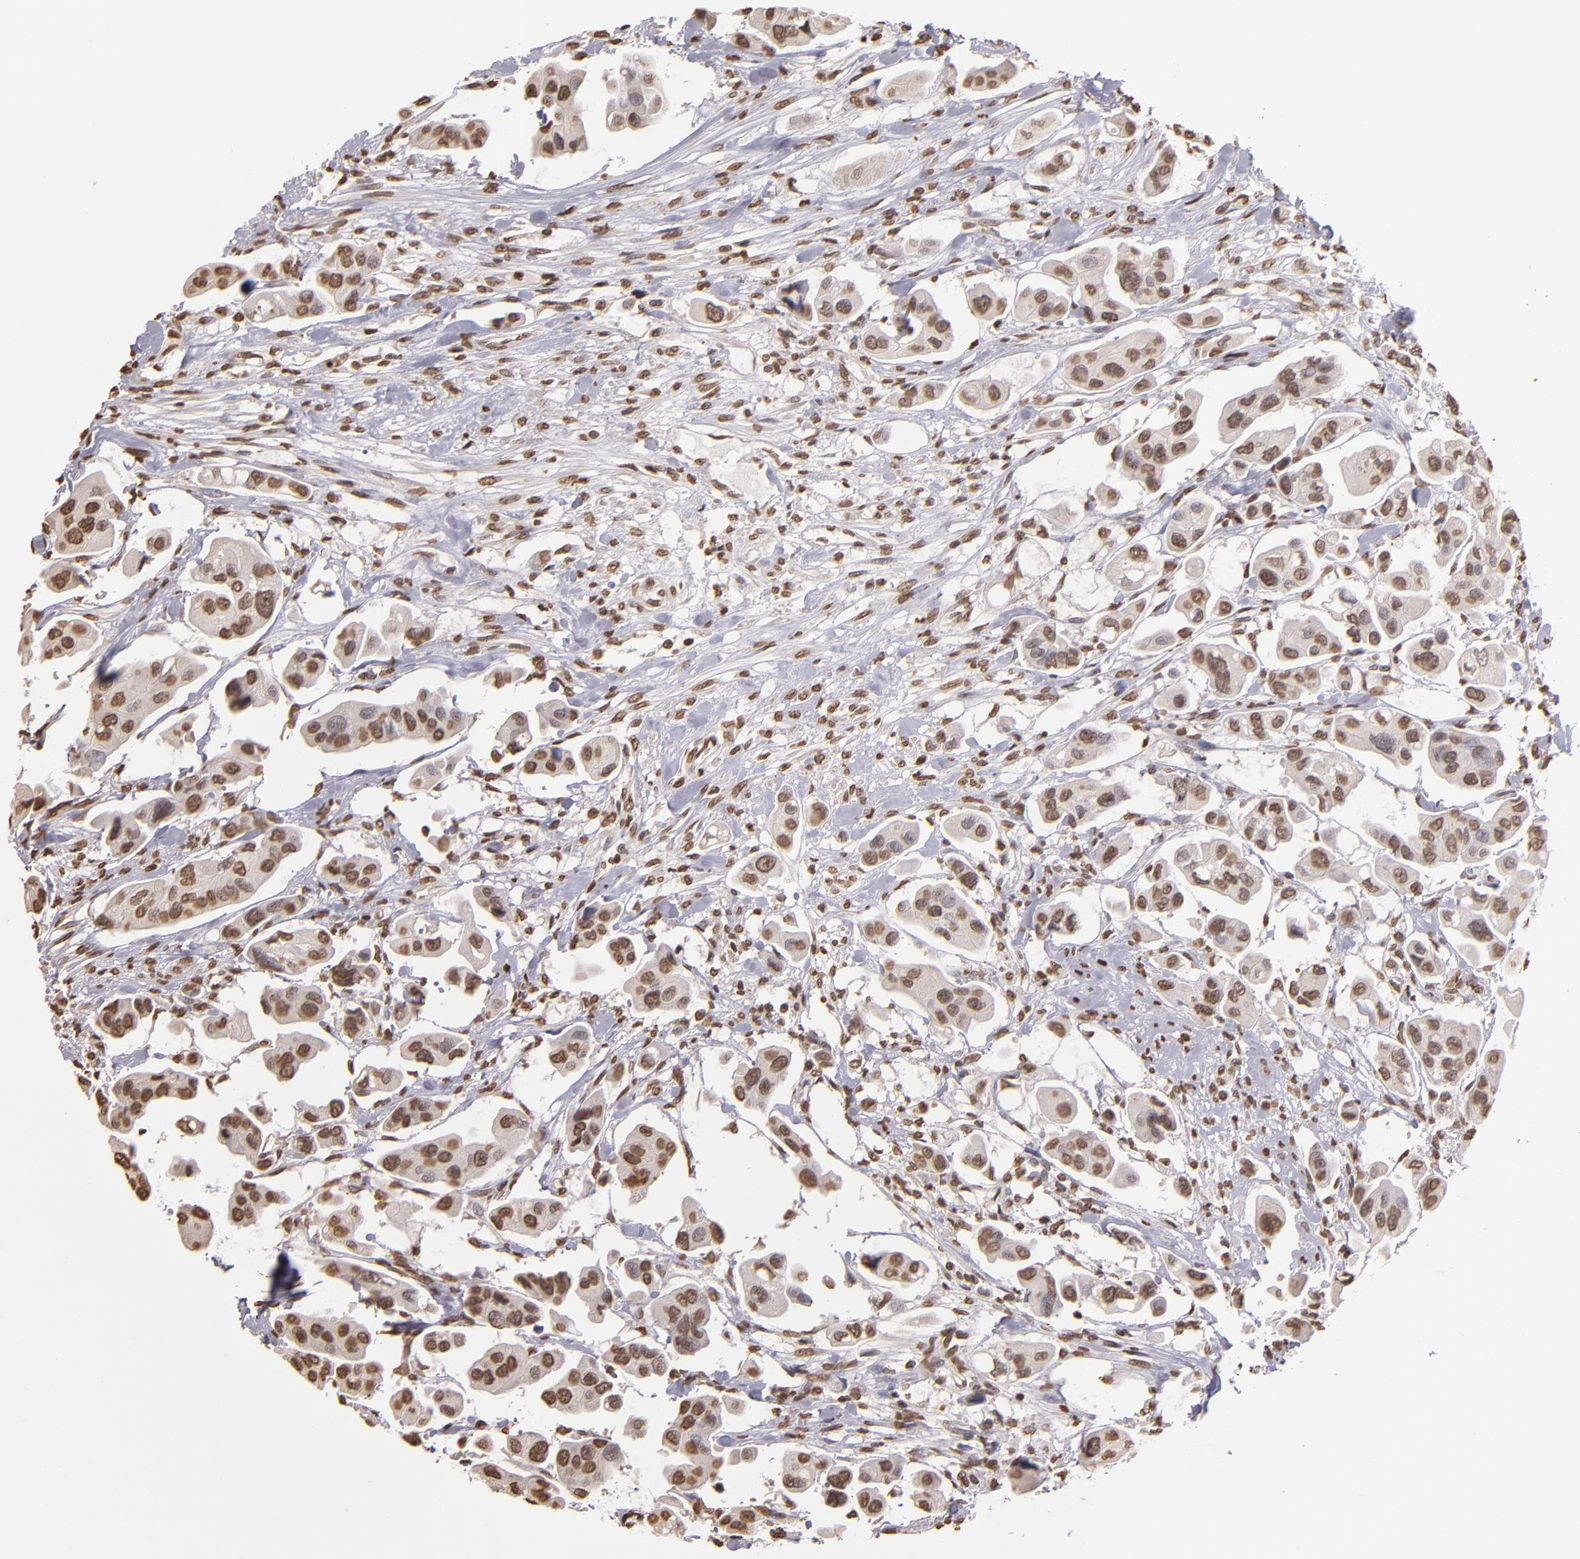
{"staining": {"intensity": "moderate", "quantity": "25%-75%", "location": "nuclear"}, "tissue": "urothelial cancer", "cell_type": "Tumor cells", "image_type": "cancer", "snomed": [{"axis": "morphology", "description": "Adenocarcinoma, NOS"}, {"axis": "topography", "description": "Urinary bladder"}], "caption": "Adenocarcinoma stained with DAB immunohistochemistry (IHC) displays medium levels of moderate nuclear staining in about 25%-75% of tumor cells.", "gene": "LBX1", "patient": {"sex": "male", "age": 61}}